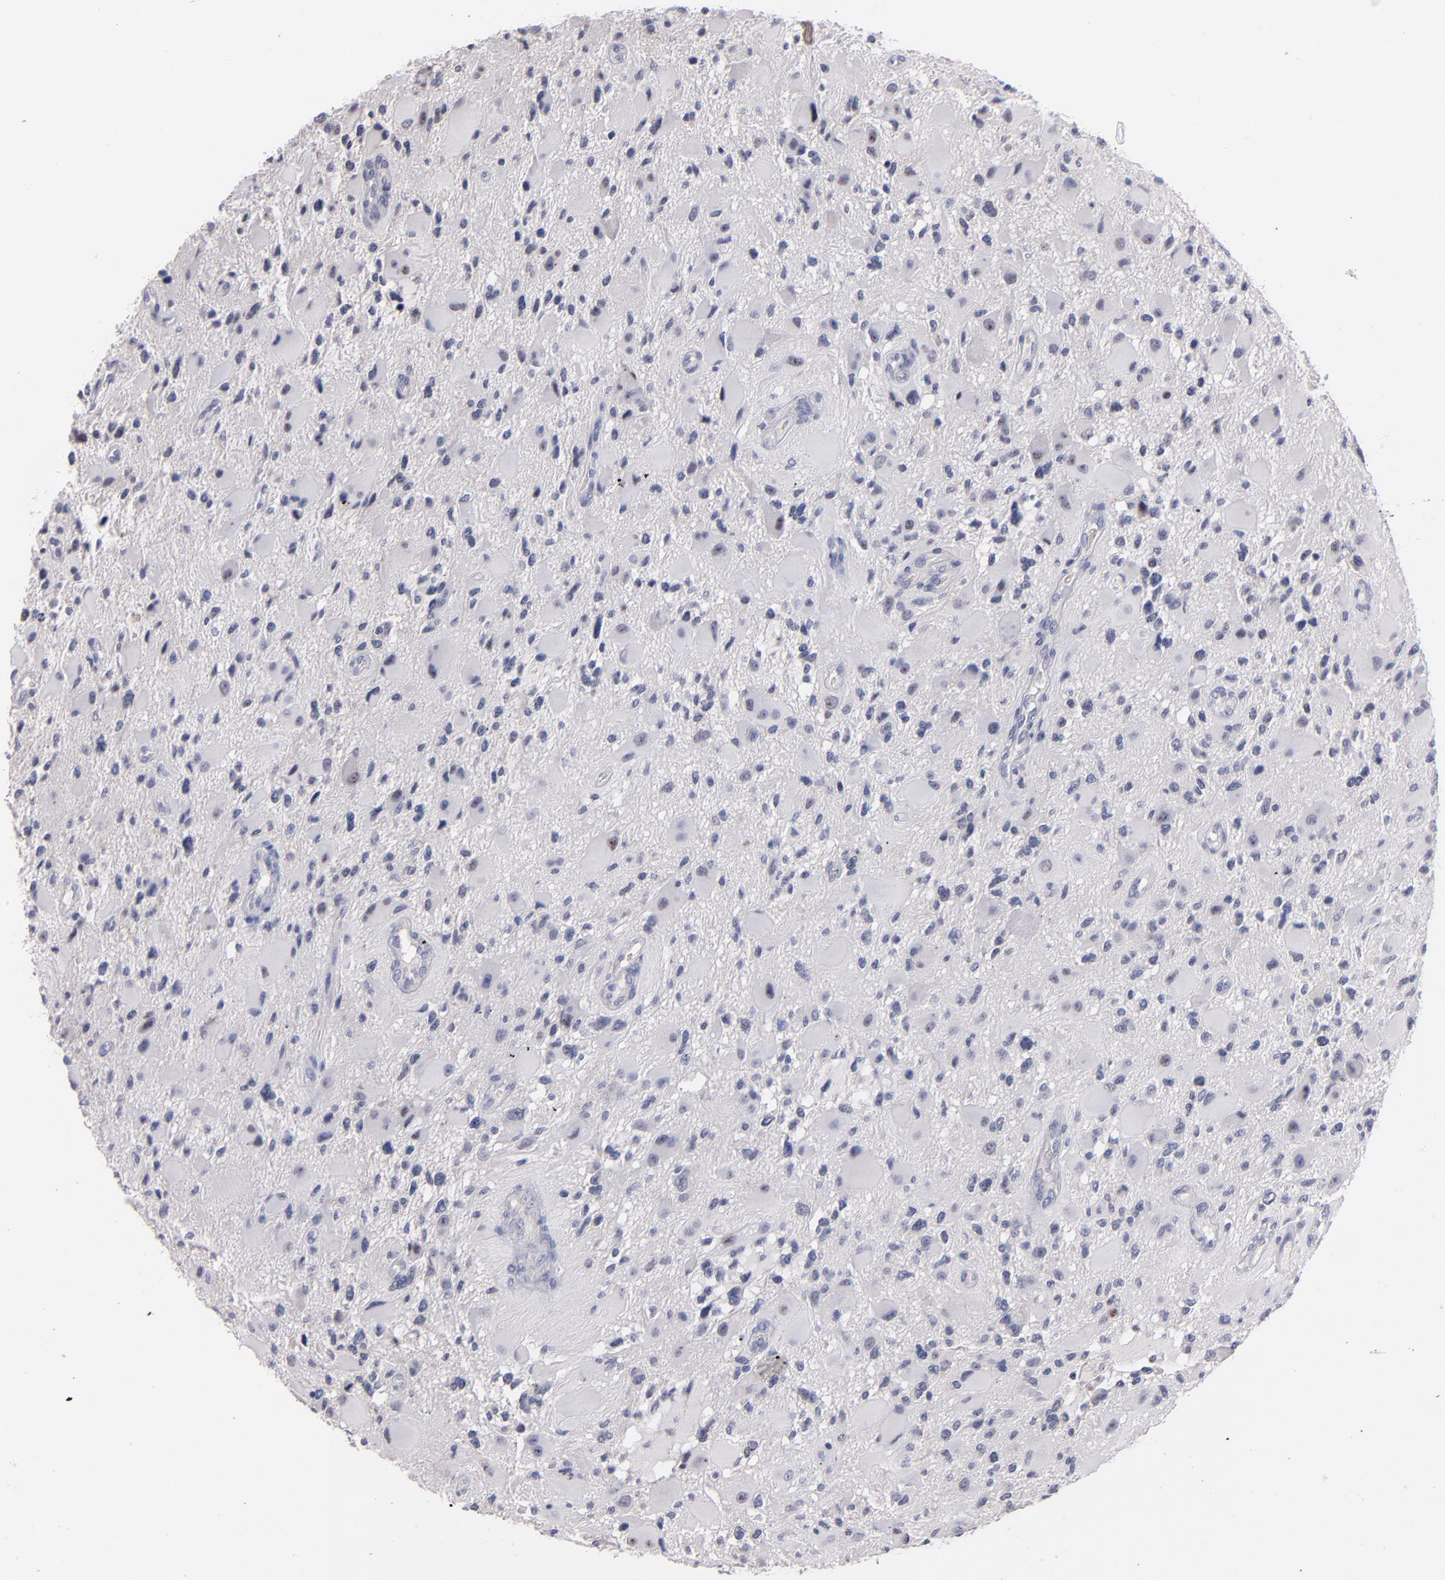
{"staining": {"intensity": "negative", "quantity": "none", "location": "none"}, "tissue": "glioma", "cell_type": "Tumor cells", "image_type": "cancer", "snomed": [{"axis": "morphology", "description": "Glioma, malignant, High grade"}, {"axis": "topography", "description": "Brain"}], "caption": "Immunohistochemistry (IHC) micrograph of high-grade glioma (malignant) stained for a protein (brown), which shows no expression in tumor cells.", "gene": "RAF1", "patient": {"sex": "female", "age": 60}}